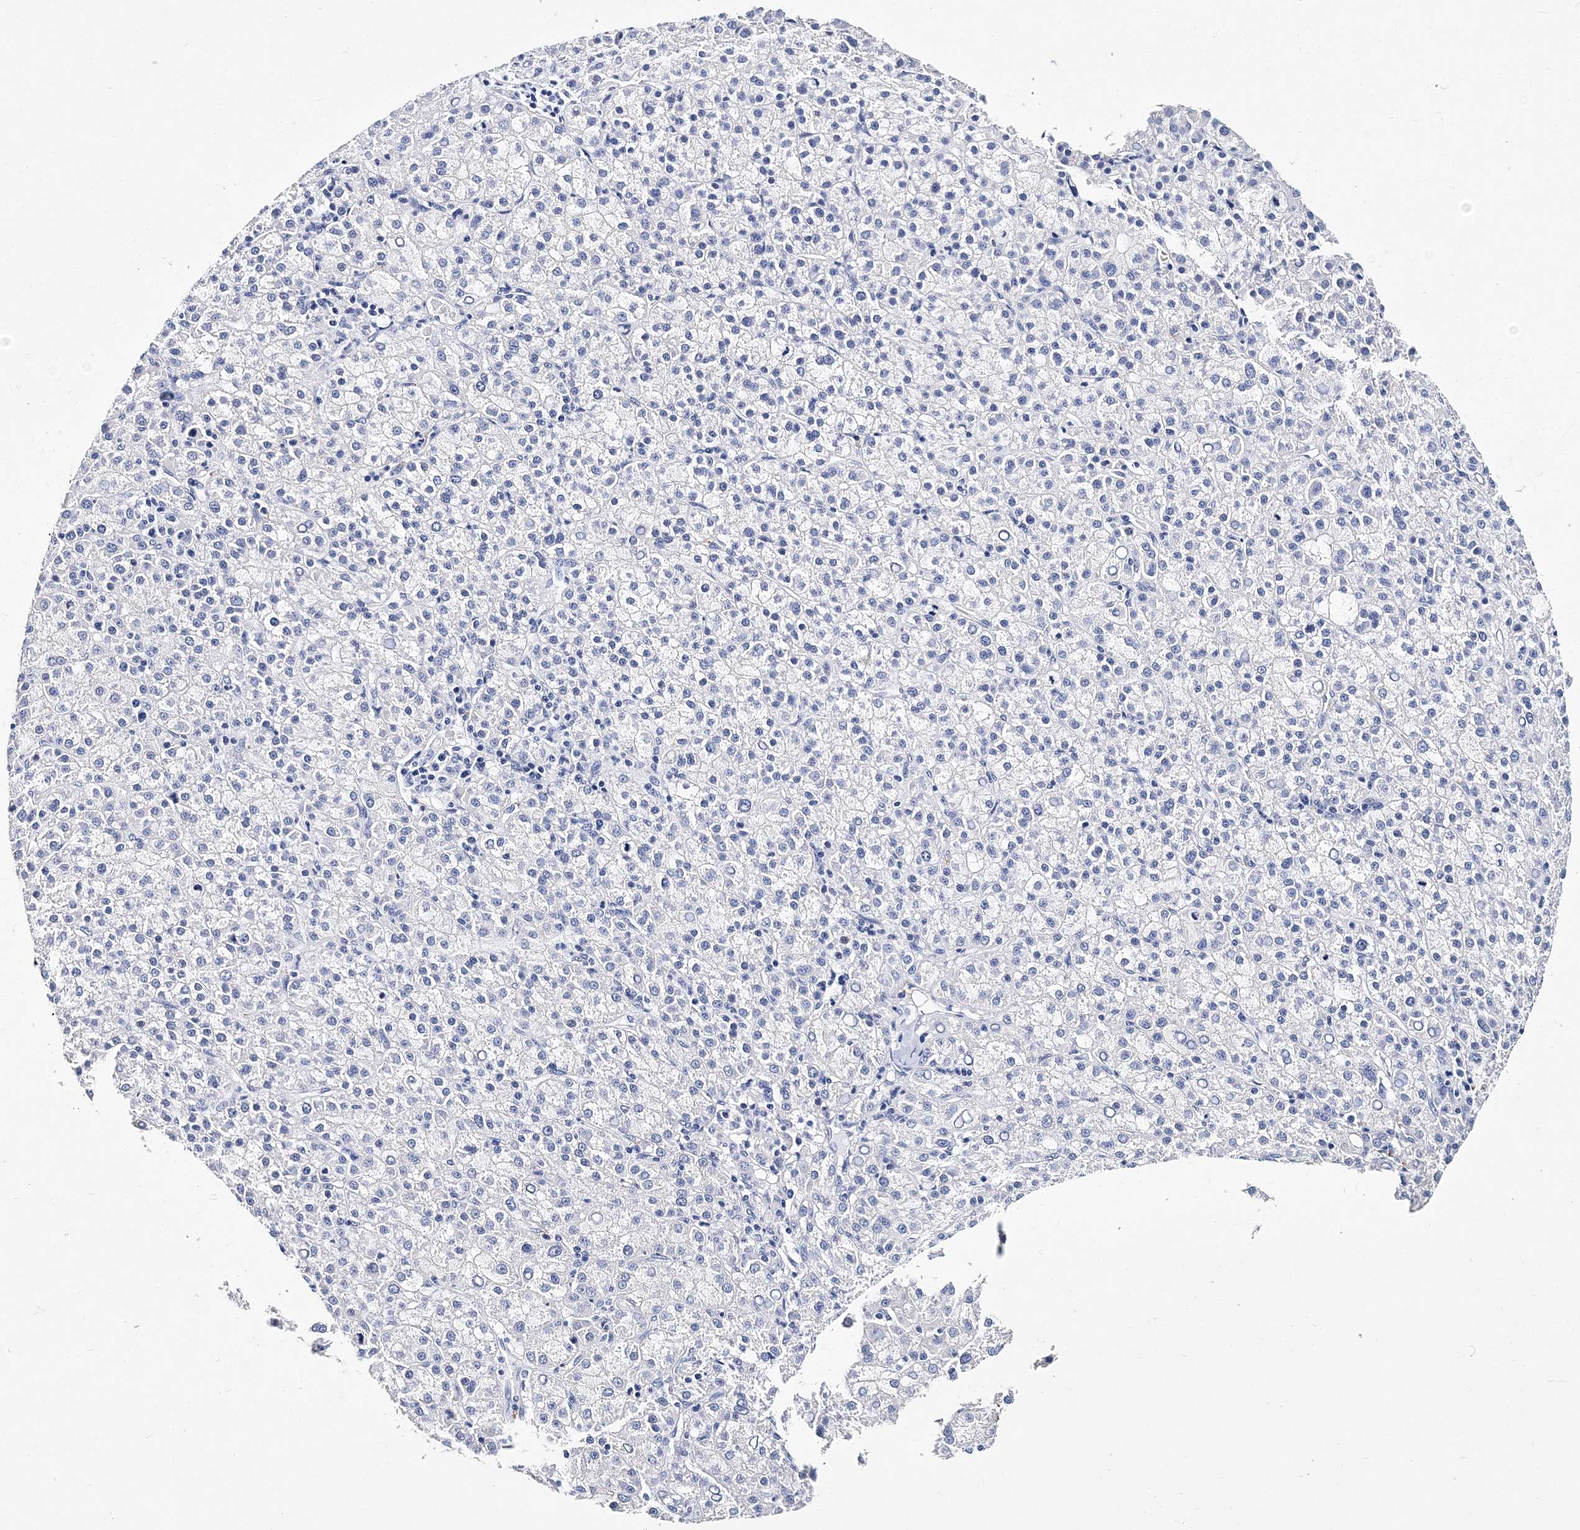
{"staining": {"intensity": "negative", "quantity": "none", "location": "none"}, "tissue": "liver cancer", "cell_type": "Tumor cells", "image_type": "cancer", "snomed": [{"axis": "morphology", "description": "Carcinoma, Hepatocellular, NOS"}, {"axis": "topography", "description": "Liver"}], "caption": "High magnification brightfield microscopy of liver hepatocellular carcinoma stained with DAB (3,3'-diaminobenzidine) (brown) and counterstained with hematoxylin (blue): tumor cells show no significant expression. Nuclei are stained in blue.", "gene": "ITGA2B", "patient": {"sex": "female", "age": 58}}